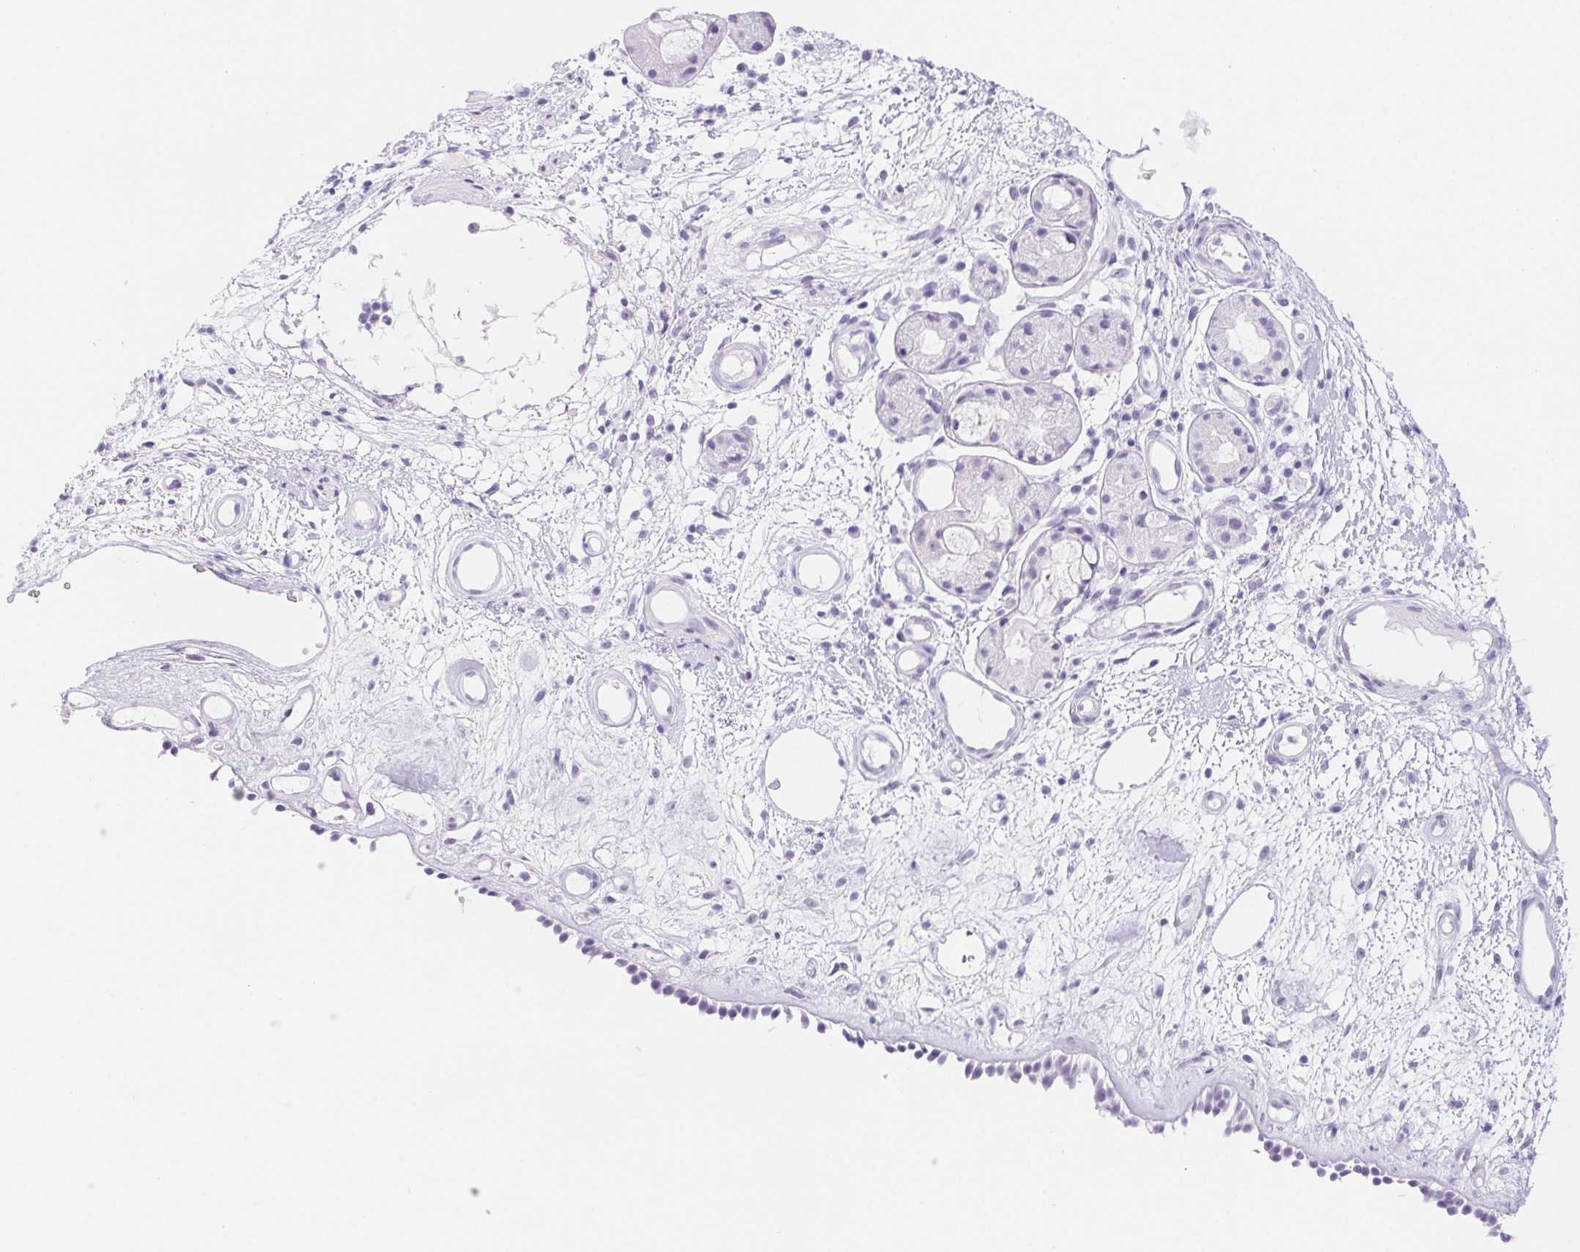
{"staining": {"intensity": "negative", "quantity": "none", "location": "none"}, "tissue": "nasopharynx", "cell_type": "Respiratory epithelial cells", "image_type": "normal", "snomed": [{"axis": "morphology", "description": "Normal tissue, NOS"}, {"axis": "morphology", "description": "Inflammation, NOS"}, {"axis": "topography", "description": "Nasopharynx"}], "caption": "An immunohistochemistry photomicrograph of normal nasopharynx is shown. There is no staining in respiratory epithelial cells of nasopharynx. (IHC, brightfield microscopy, high magnification).", "gene": "ST8SIA3", "patient": {"sex": "male", "age": 54}}